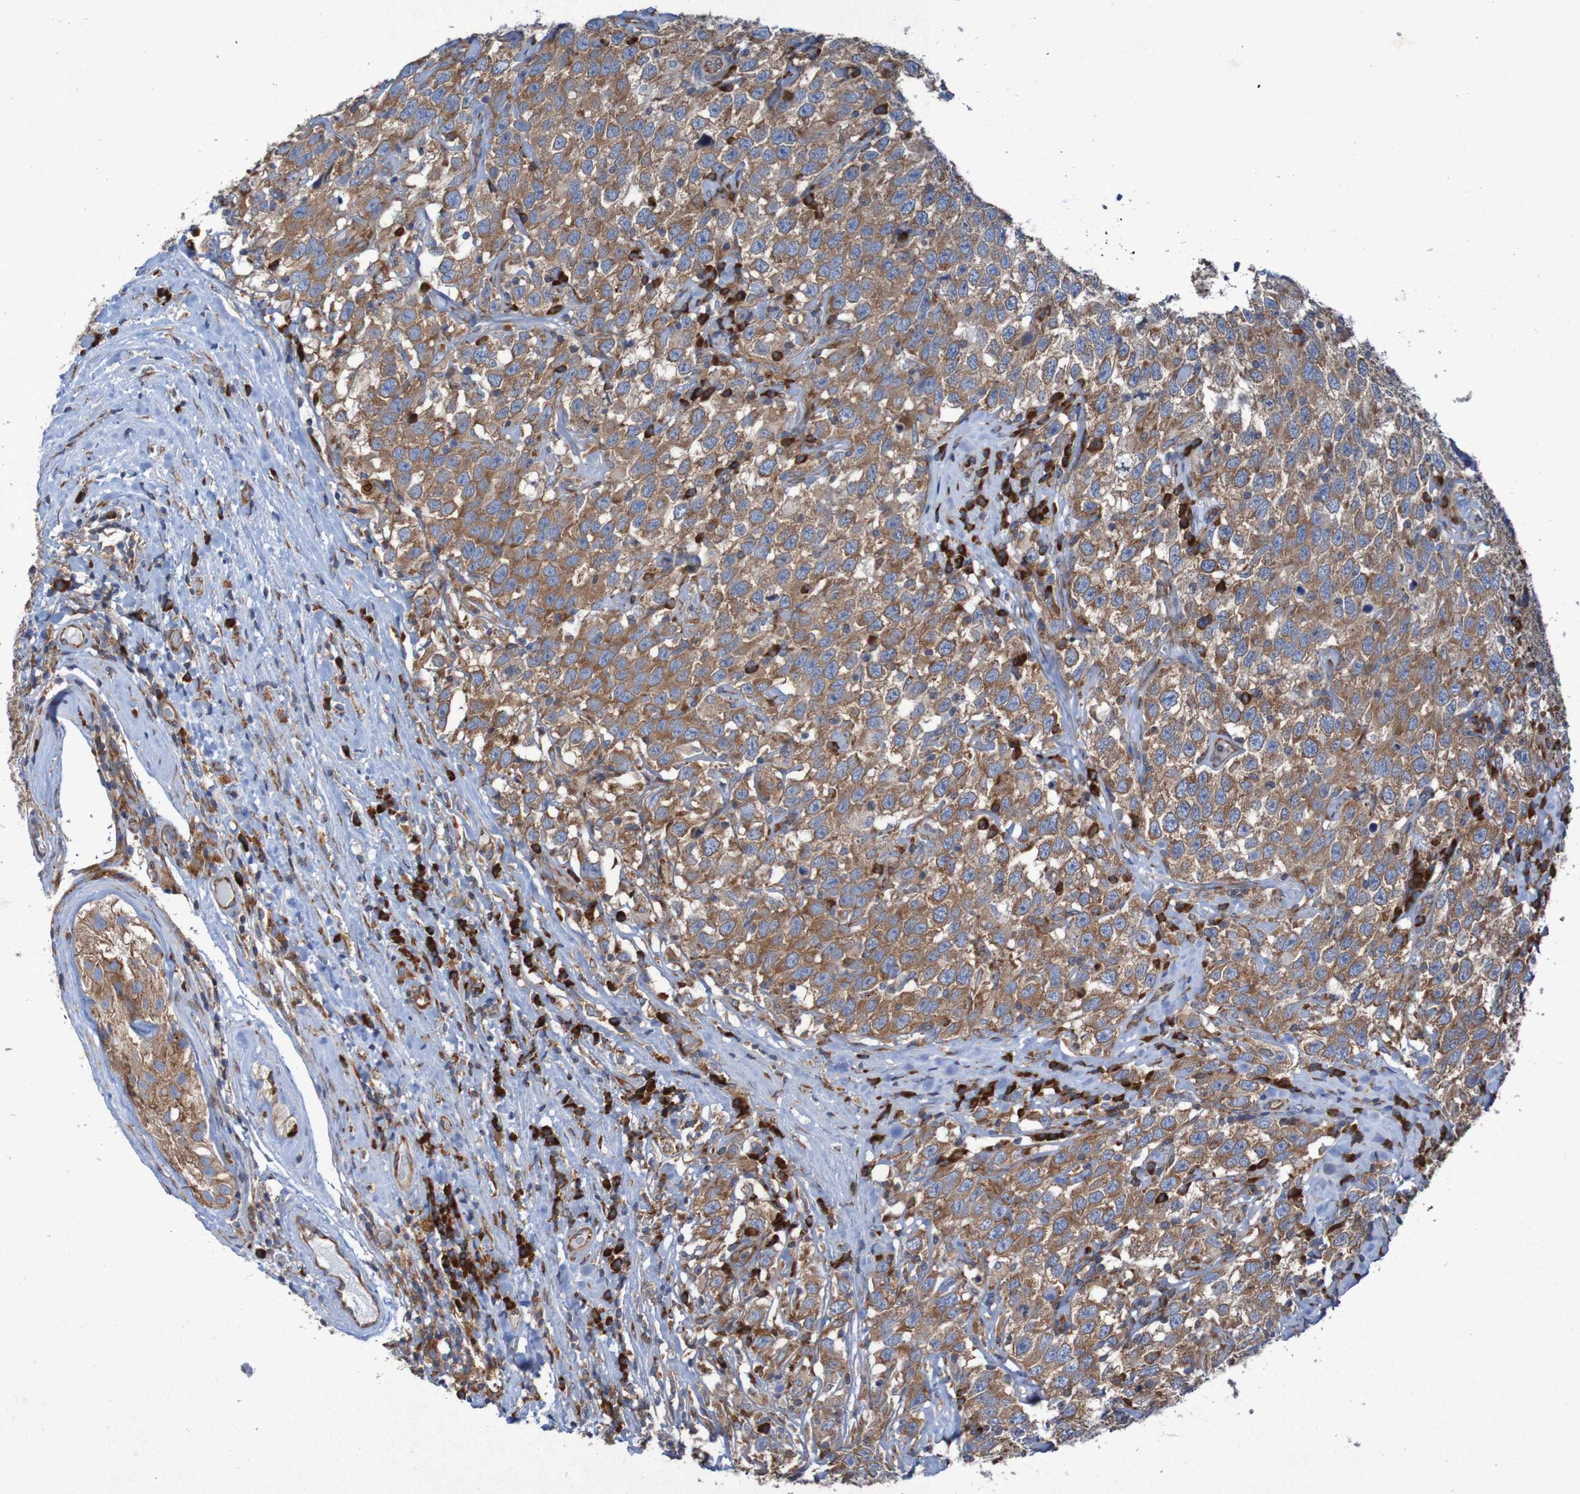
{"staining": {"intensity": "strong", "quantity": ">75%", "location": "cytoplasmic/membranous"}, "tissue": "testis cancer", "cell_type": "Tumor cells", "image_type": "cancer", "snomed": [{"axis": "morphology", "description": "Seminoma, NOS"}, {"axis": "topography", "description": "Testis"}], "caption": "Human testis cancer stained with a protein marker displays strong staining in tumor cells.", "gene": "RPL10", "patient": {"sex": "male", "age": 41}}